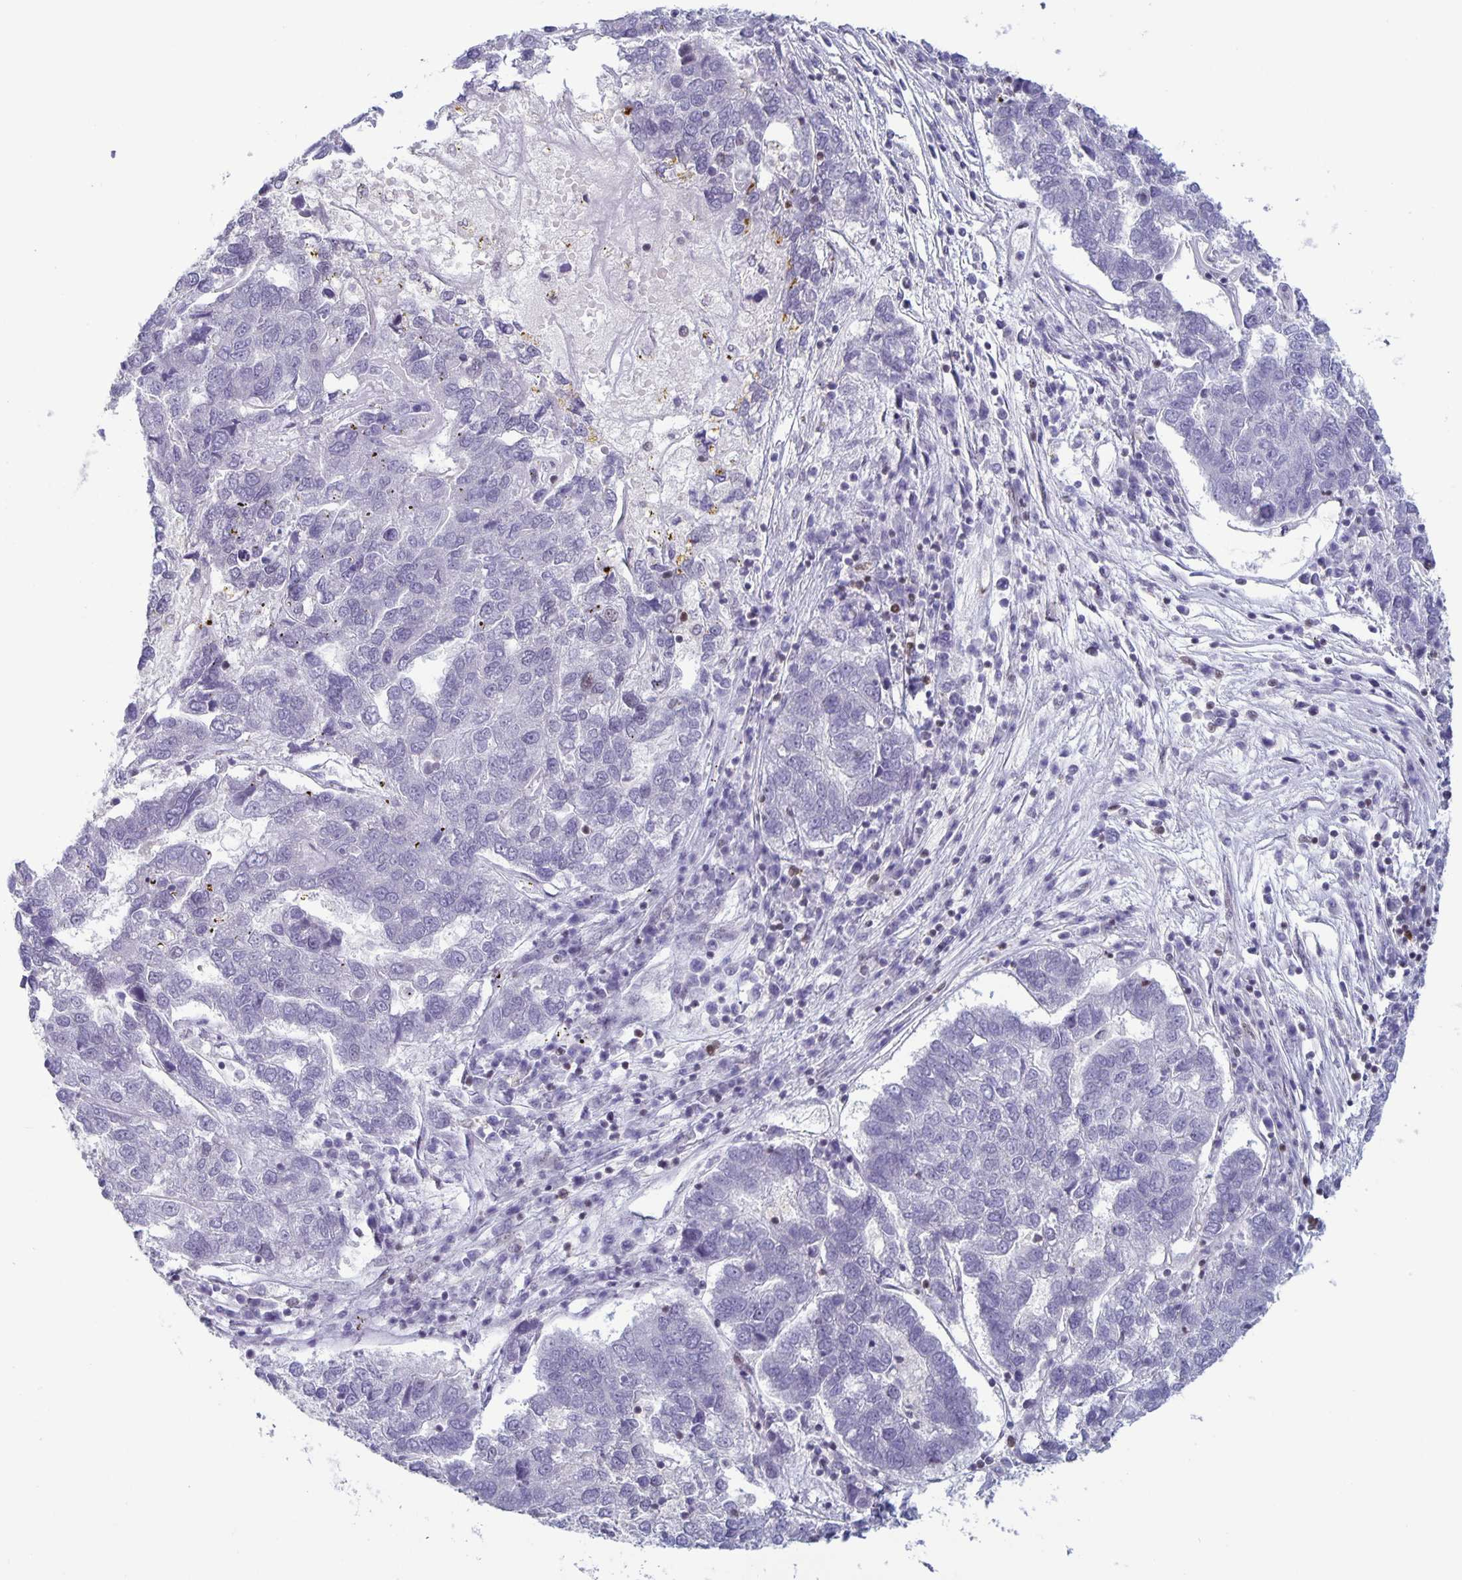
{"staining": {"intensity": "negative", "quantity": "none", "location": "none"}, "tissue": "pancreatic cancer", "cell_type": "Tumor cells", "image_type": "cancer", "snomed": [{"axis": "morphology", "description": "Adenocarcinoma, NOS"}, {"axis": "topography", "description": "Pancreas"}], "caption": "Human pancreatic cancer (adenocarcinoma) stained for a protein using immunohistochemistry (IHC) displays no staining in tumor cells.", "gene": "JUND", "patient": {"sex": "female", "age": 61}}